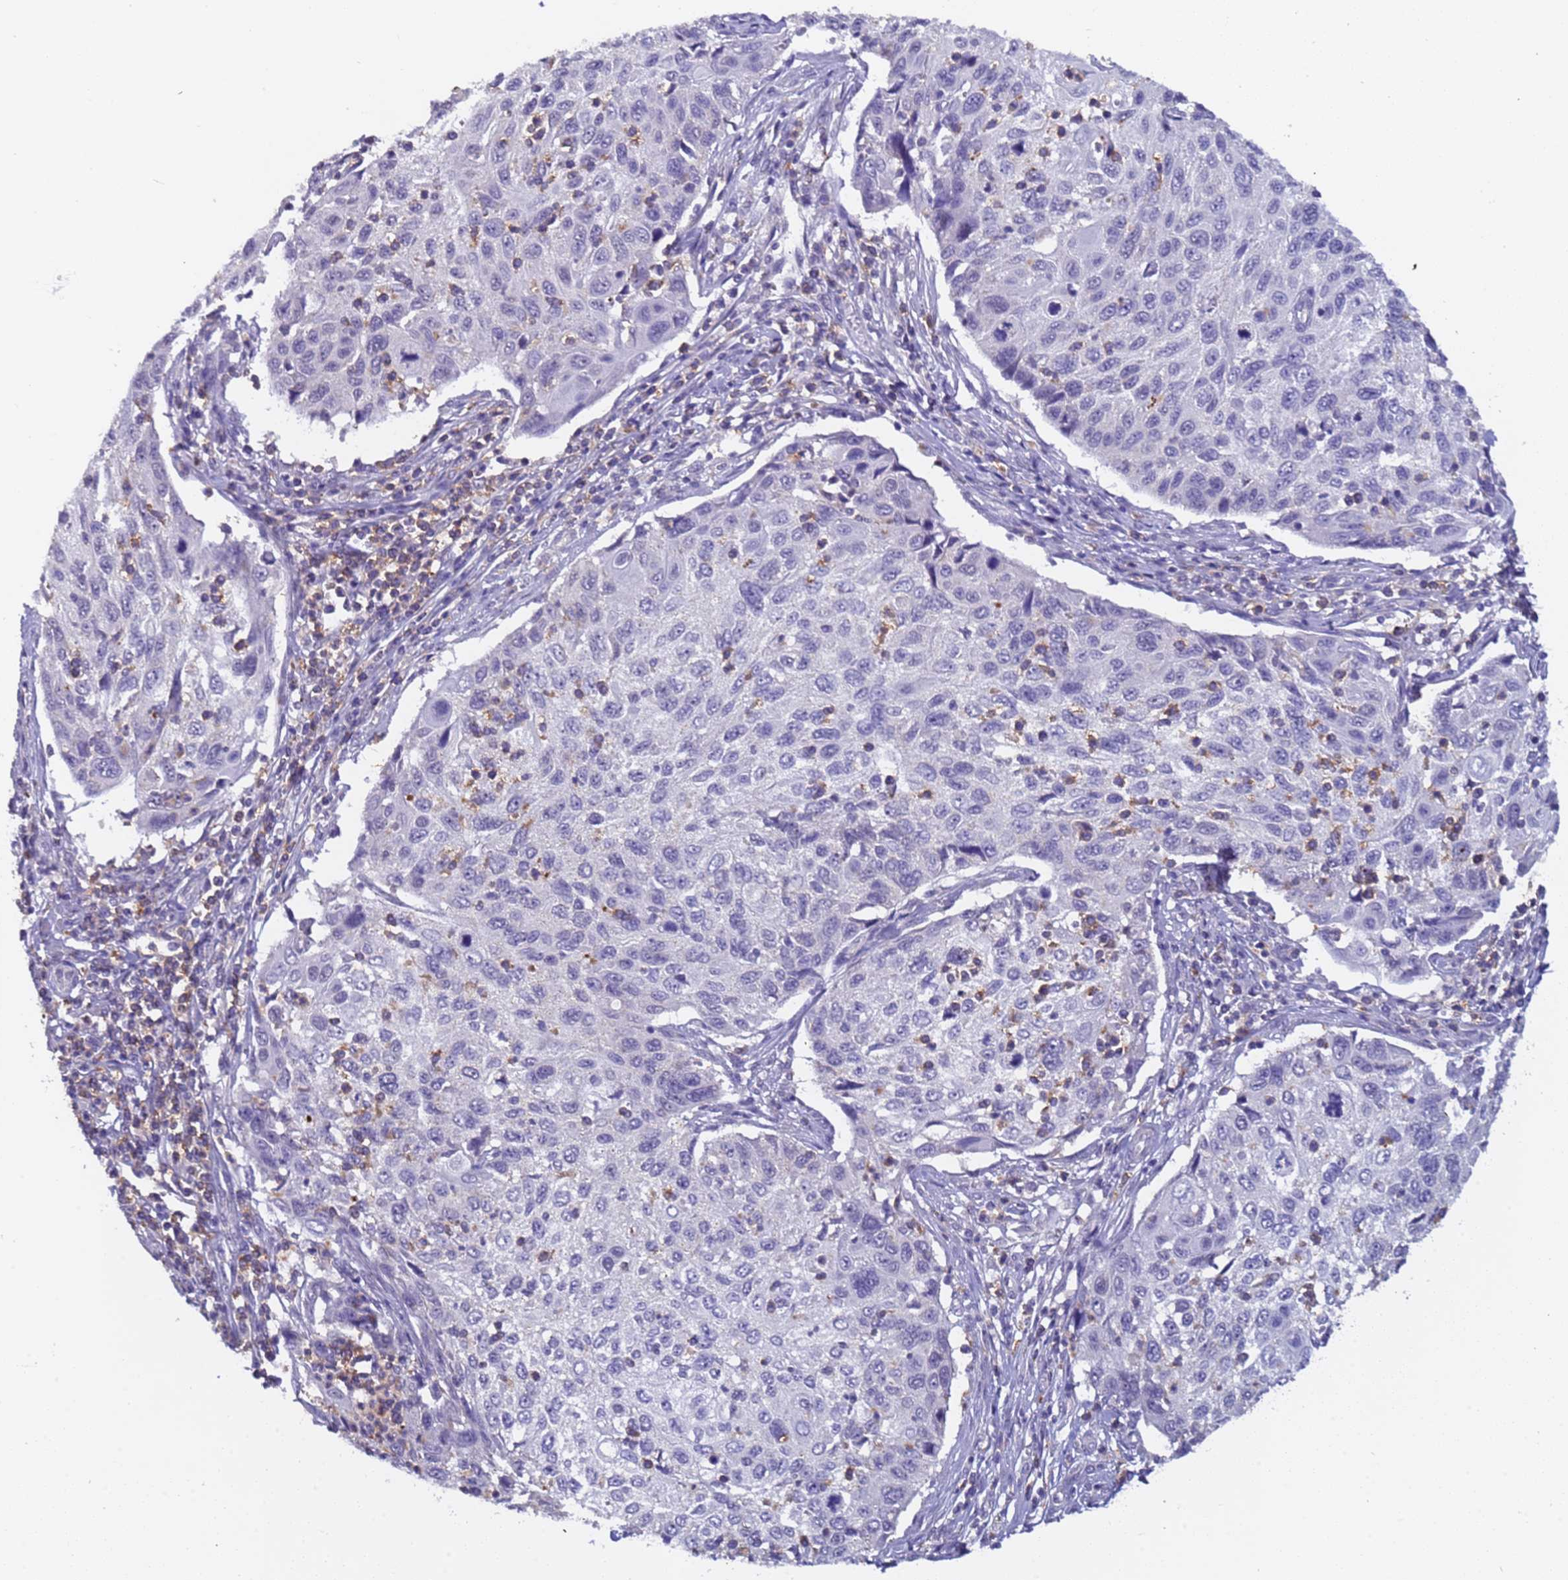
{"staining": {"intensity": "negative", "quantity": "none", "location": "none"}, "tissue": "cervical cancer", "cell_type": "Tumor cells", "image_type": "cancer", "snomed": [{"axis": "morphology", "description": "Squamous cell carcinoma, NOS"}, {"axis": "topography", "description": "Cervix"}], "caption": "This is an IHC micrograph of human cervical squamous cell carcinoma. There is no staining in tumor cells.", "gene": "ZNF248", "patient": {"sex": "female", "age": 70}}